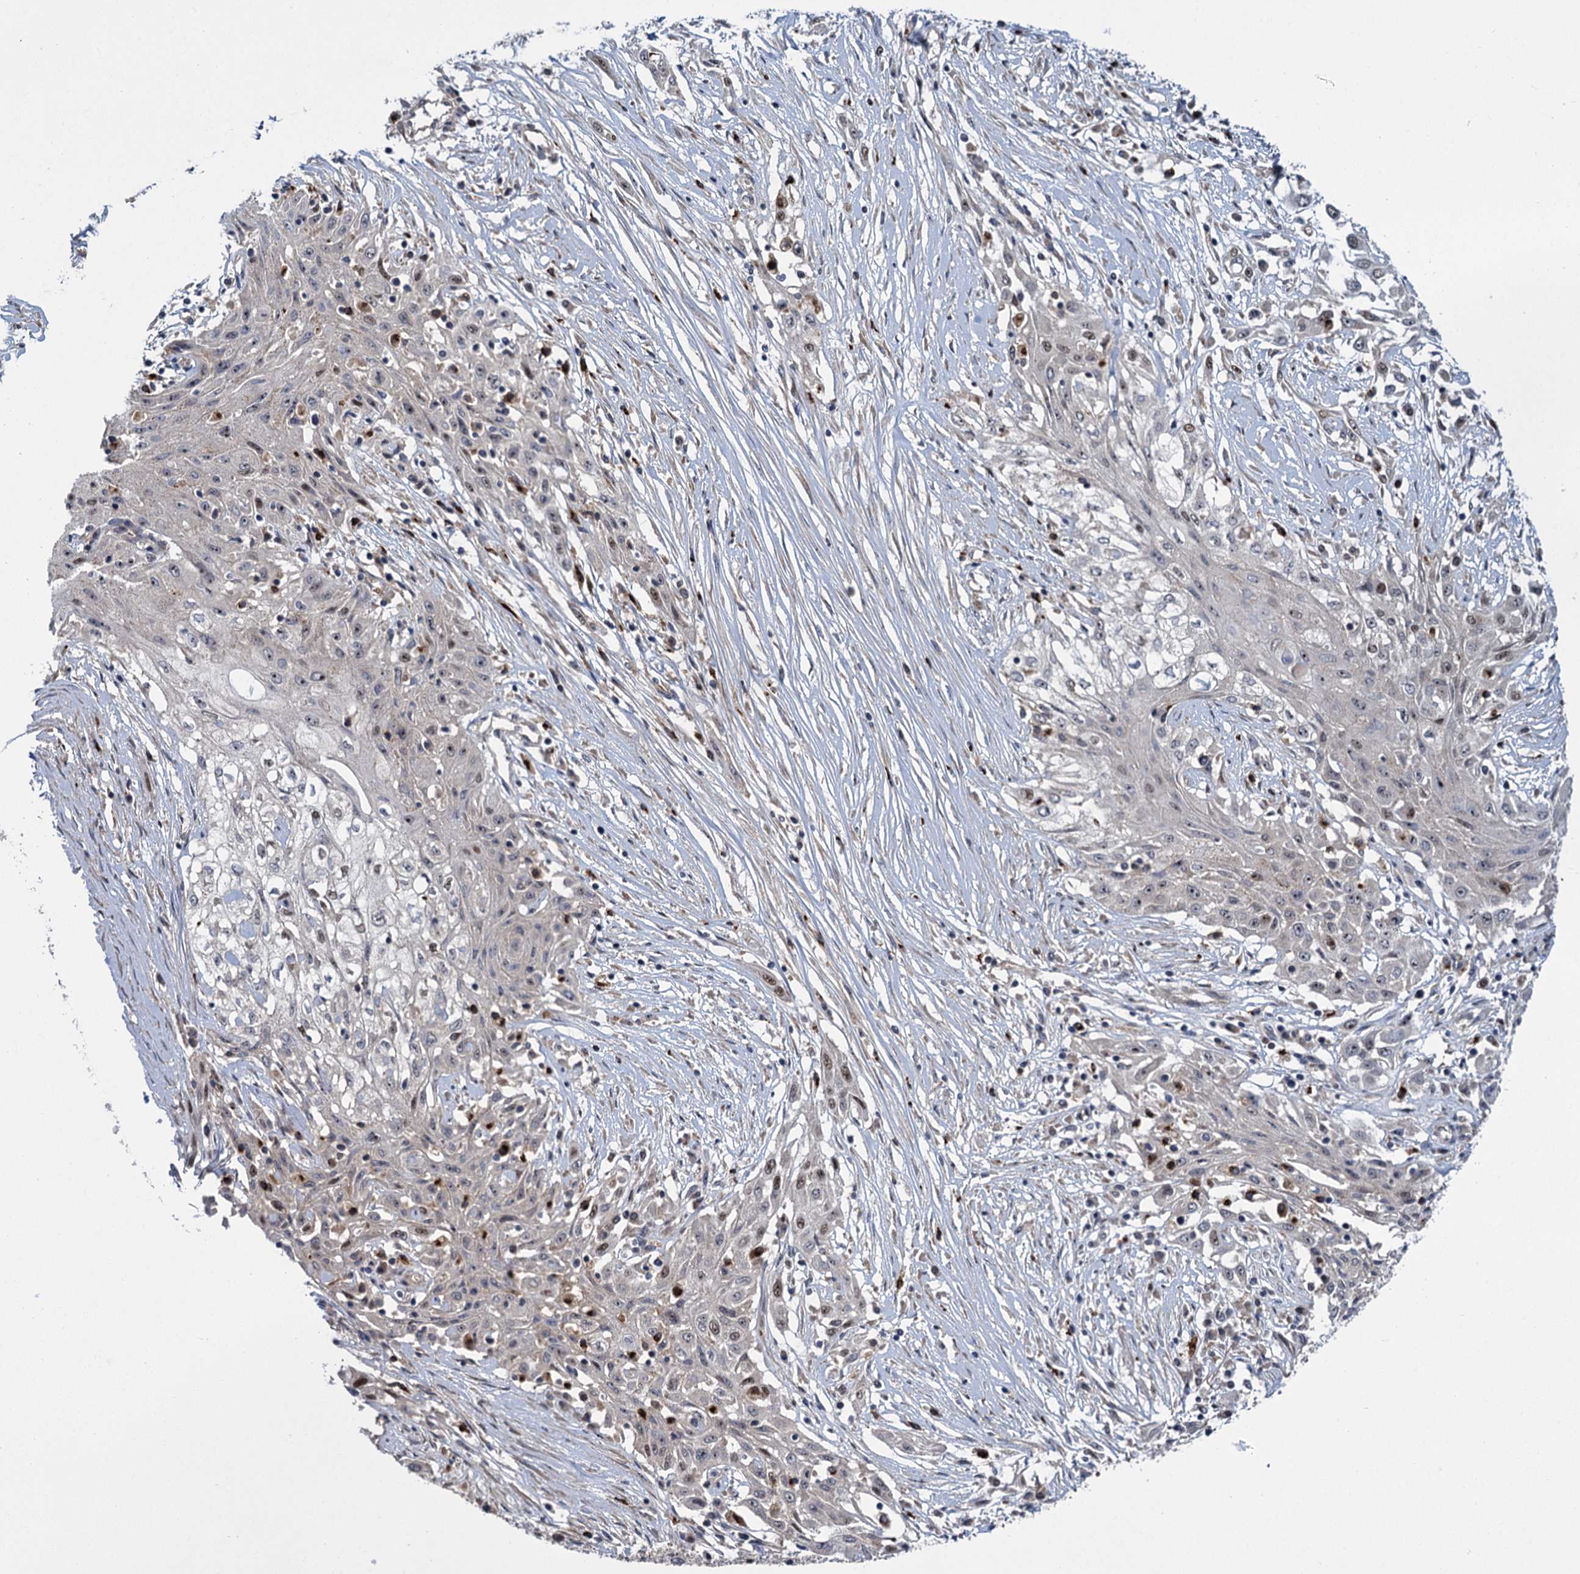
{"staining": {"intensity": "negative", "quantity": "none", "location": "none"}, "tissue": "skin cancer", "cell_type": "Tumor cells", "image_type": "cancer", "snomed": [{"axis": "morphology", "description": "Squamous cell carcinoma, NOS"}, {"axis": "morphology", "description": "Squamous cell carcinoma, metastatic, NOS"}, {"axis": "topography", "description": "Skin"}, {"axis": "topography", "description": "Lymph node"}], "caption": "There is no significant staining in tumor cells of skin cancer (metastatic squamous cell carcinoma). (Brightfield microscopy of DAB (3,3'-diaminobenzidine) immunohistochemistry (IHC) at high magnification).", "gene": "GAL3ST4", "patient": {"sex": "male", "age": 75}}